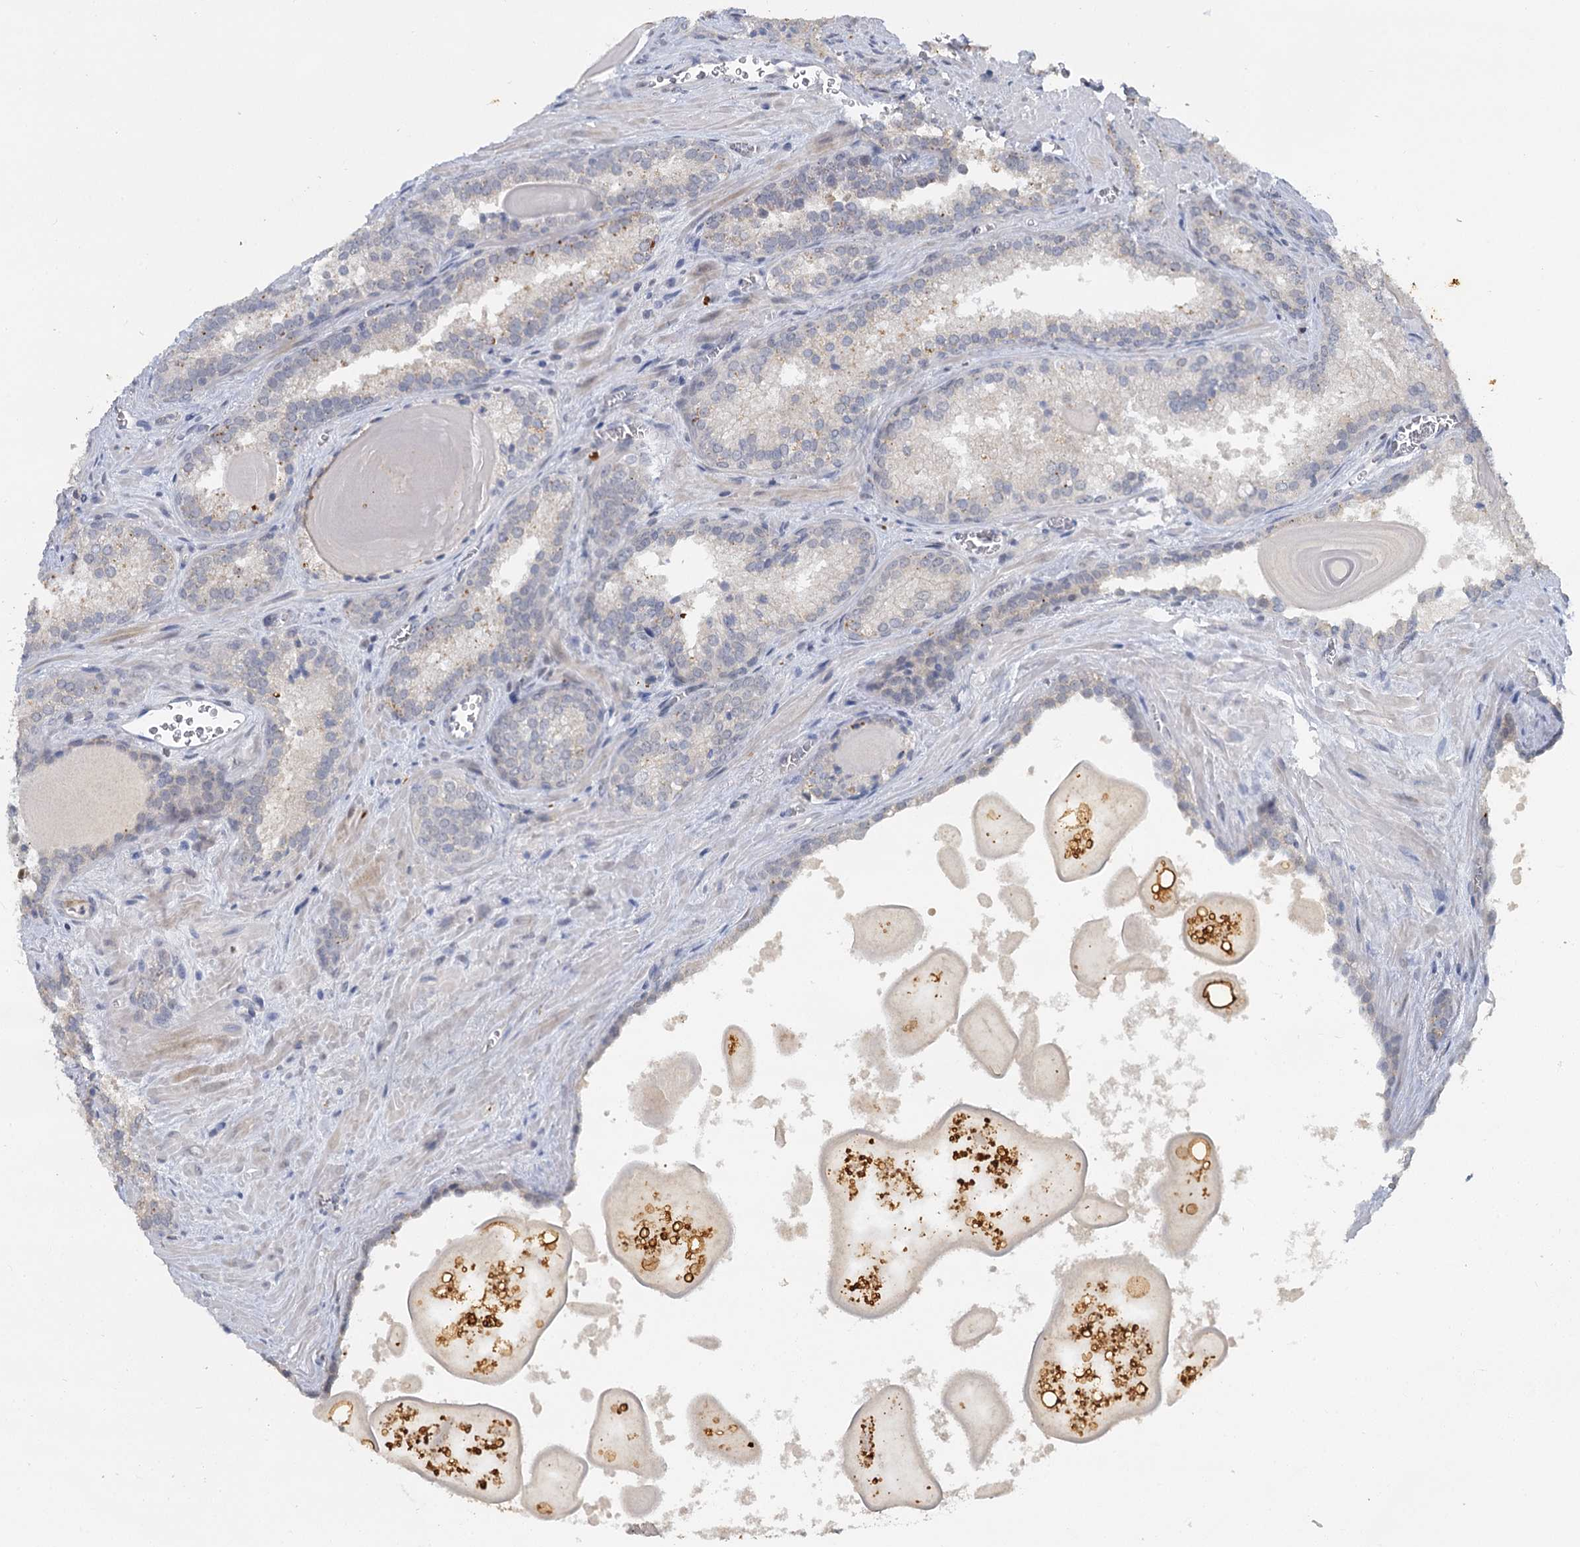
{"staining": {"intensity": "negative", "quantity": "none", "location": "none"}, "tissue": "prostate cancer", "cell_type": "Tumor cells", "image_type": "cancer", "snomed": [{"axis": "morphology", "description": "Adenocarcinoma, High grade"}, {"axis": "topography", "description": "Prostate"}], "caption": "IHC of prostate cancer (high-grade adenocarcinoma) displays no staining in tumor cells. The staining is performed using DAB brown chromogen with nuclei counter-stained in using hematoxylin.", "gene": "MUCL1", "patient": {"sex": "male", "age": 66}}